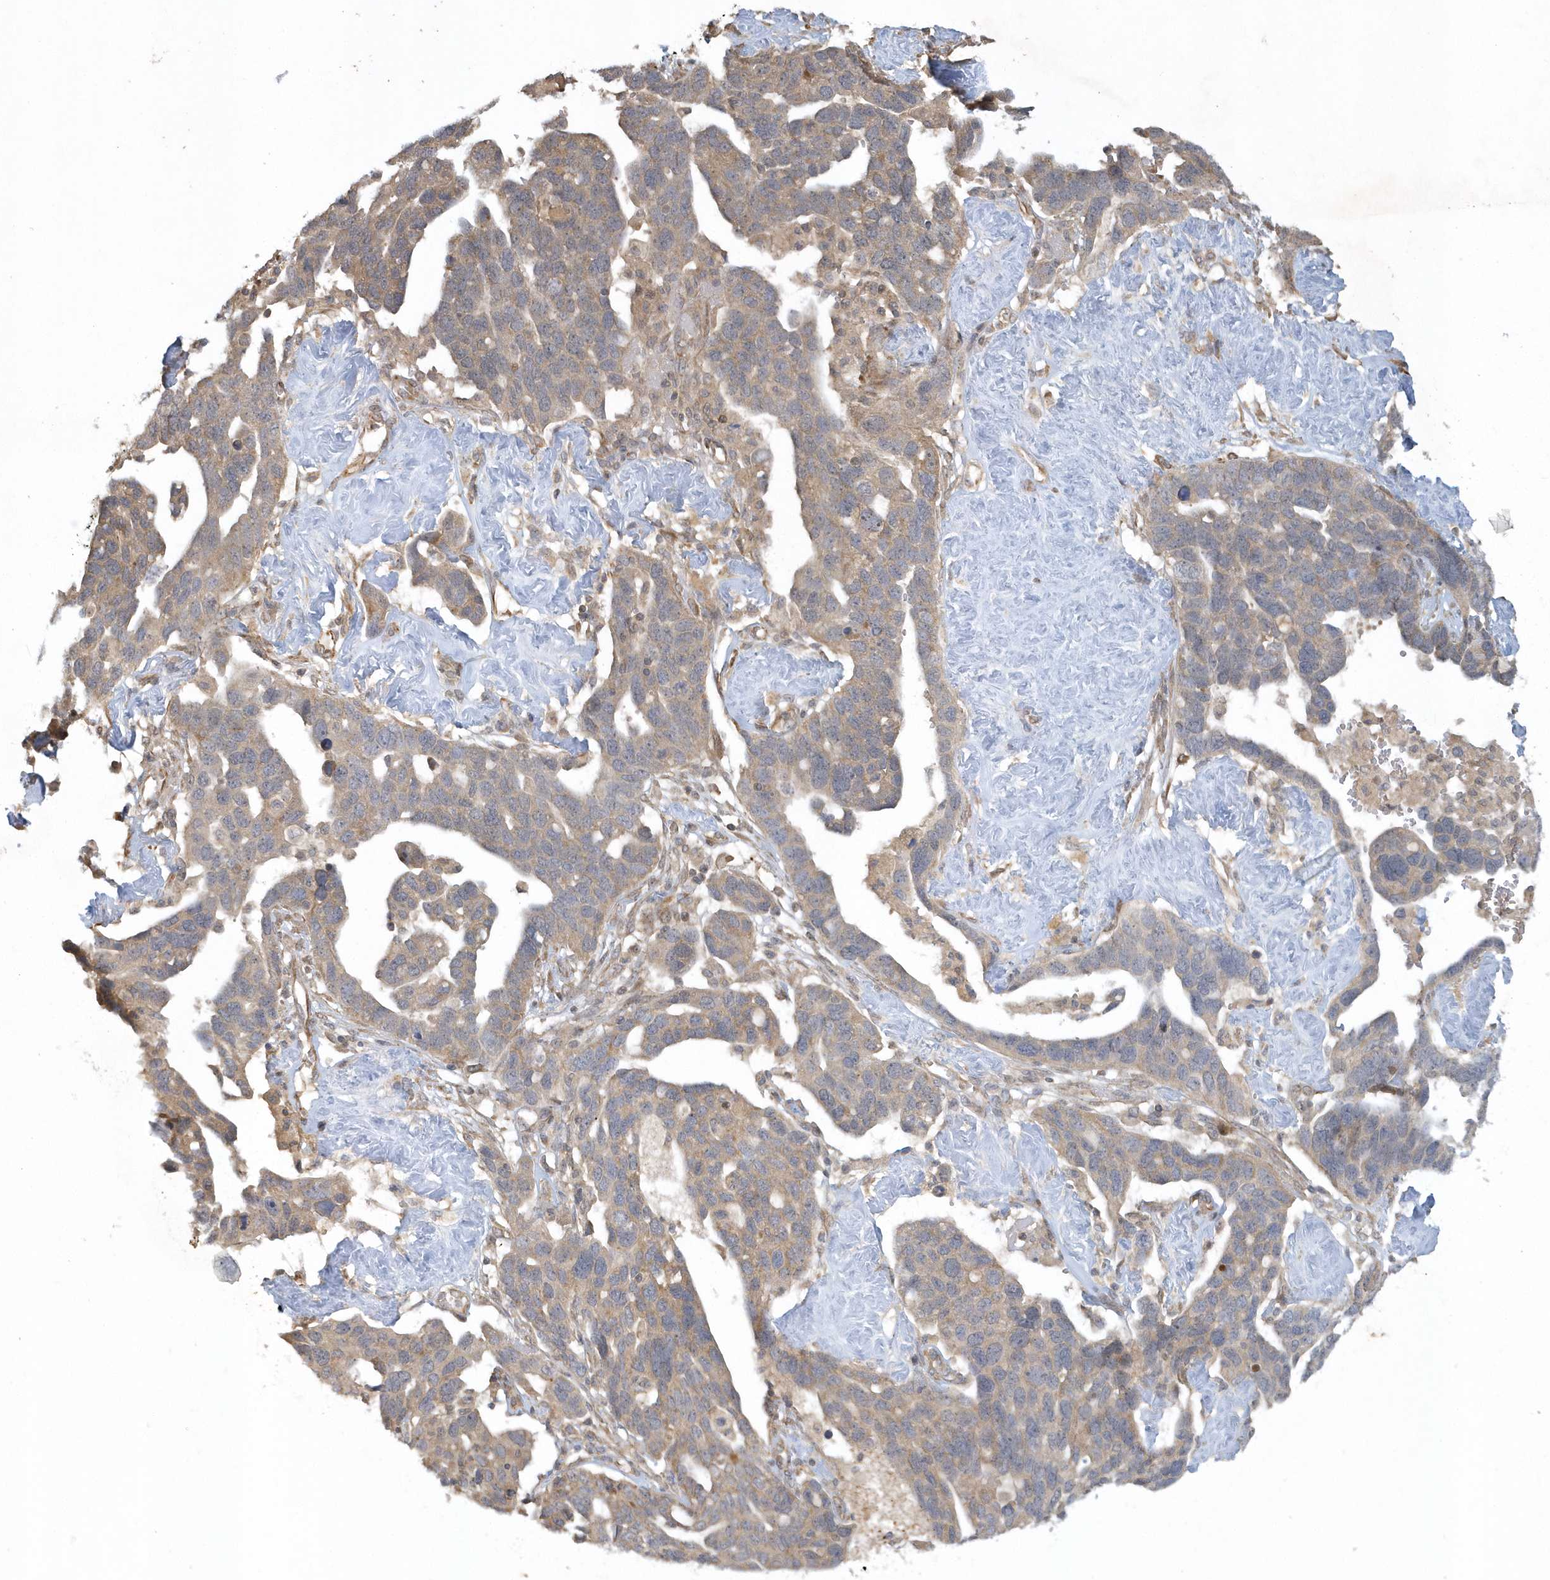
{"staining": {"intensity": "weak", "quantity": "25%-75%", "location": "cytoplasmic/membranous"}, "tissue": "ovarian cancer", "cell_type": "Tumor cells", "image_type": "cancer", "snomed": [{"axis": "morphology", "description": "Cystadenocarcinoma, serous, NOS"}, {"axis": "topography", "description": "Ovary"}], "caption": "IHC (DAB) staining of ovarian cancer demonstrates weak cytoplasmic/membranous protein staining in approximately 25%-75% of tumor cells.", "gene": "THG1L", "patient": {"sex": "female", "age": 54}}